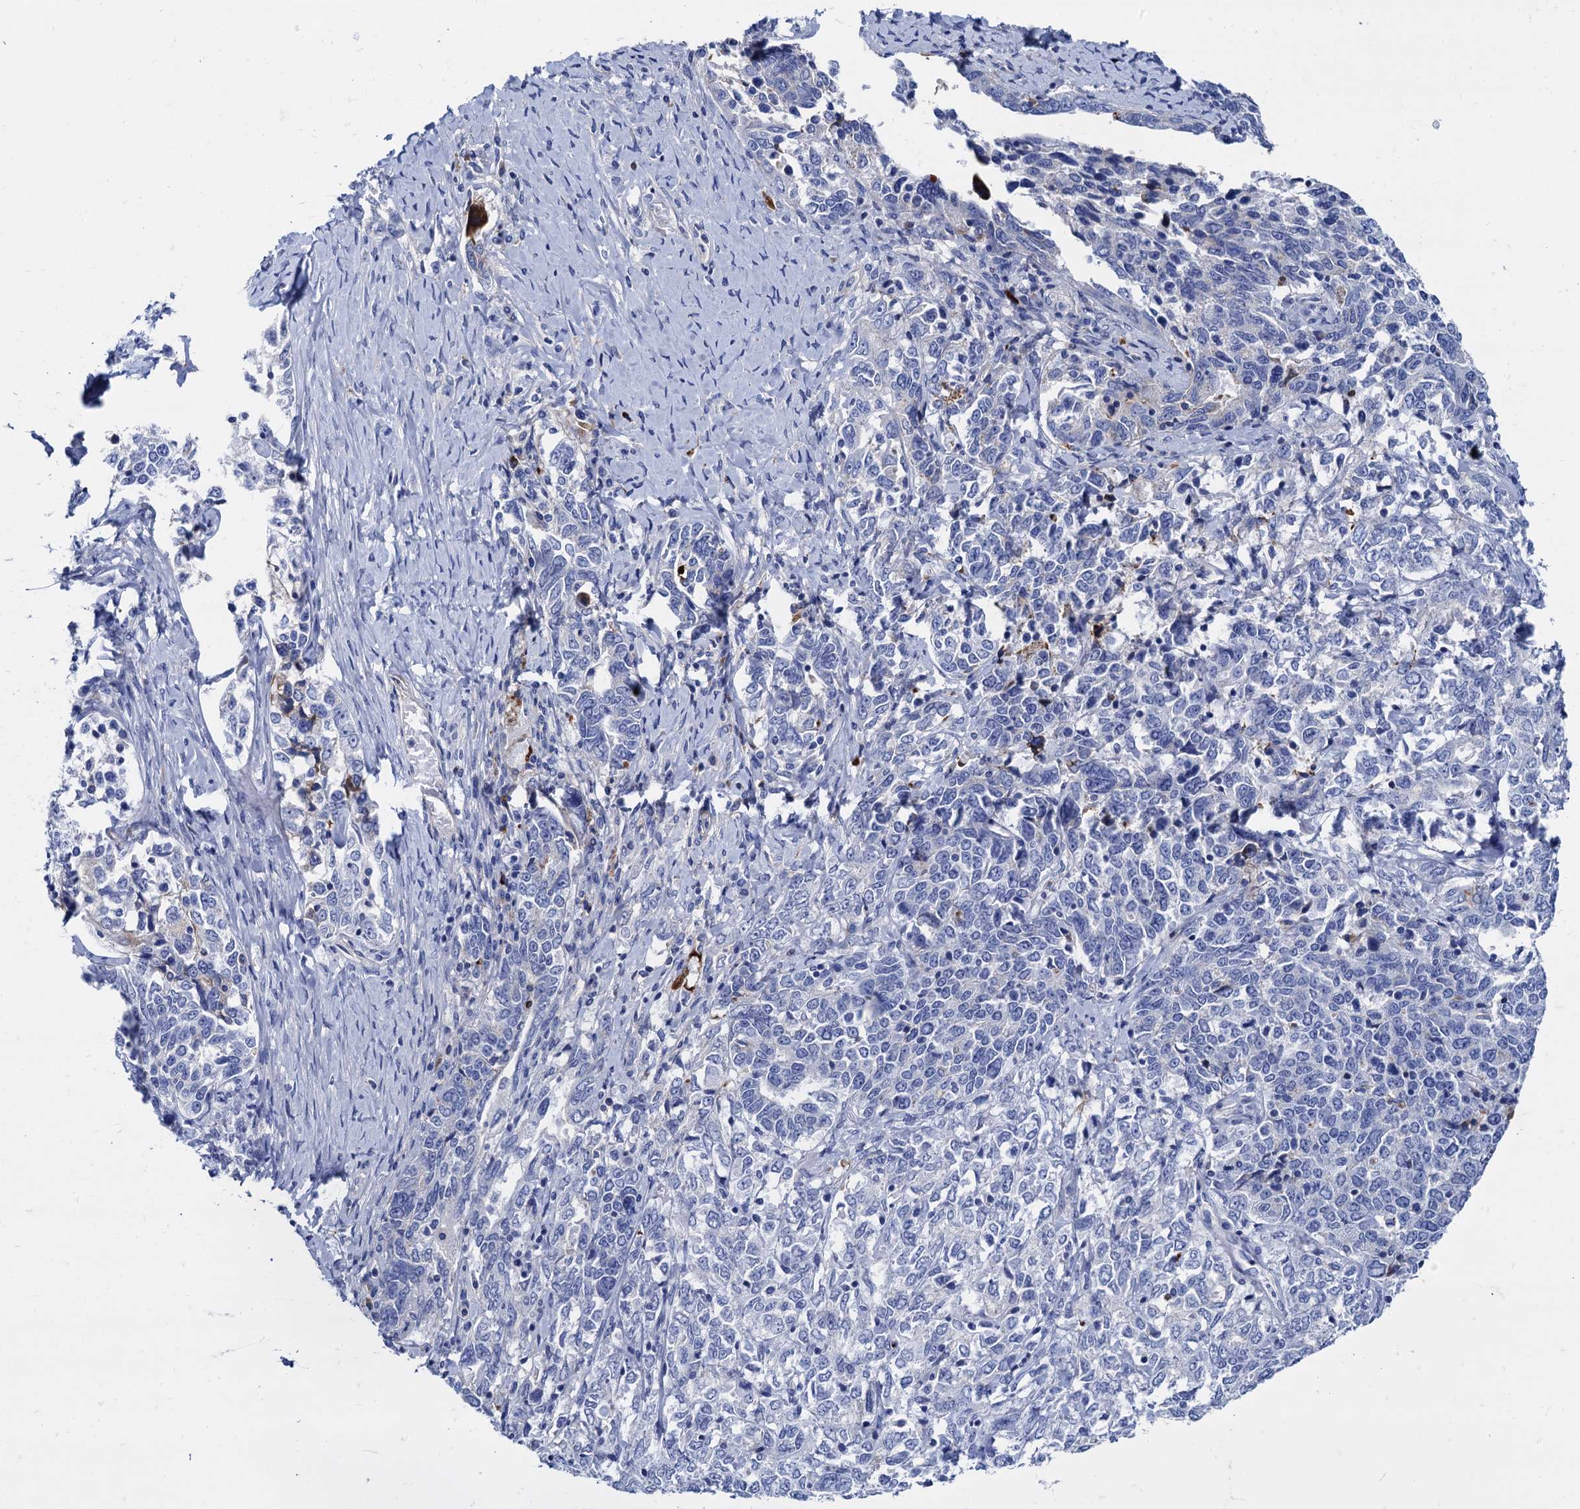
{"staining": {"intensity": "negative", "quantity": "none", "location": "none"}, "tissue": "ovarian cancer", "cell_type": "Tumor cells", "image_type": "cancer", "snomed": [{"axis": "morphology", "description": "Carcinoma, endometroid"}, {"axis": "topography", "description": "Ovary"}], "caption": "This histopathology image is of endometroid carcinoma (ovarian) stained with immunohistochemistry (IHC) to label a protein in brown with the nuclei are counter-stained blue. There is no positivity in tumor cells.", "gene": "APOD", "patient": {"sex": "female", "age": 62}}